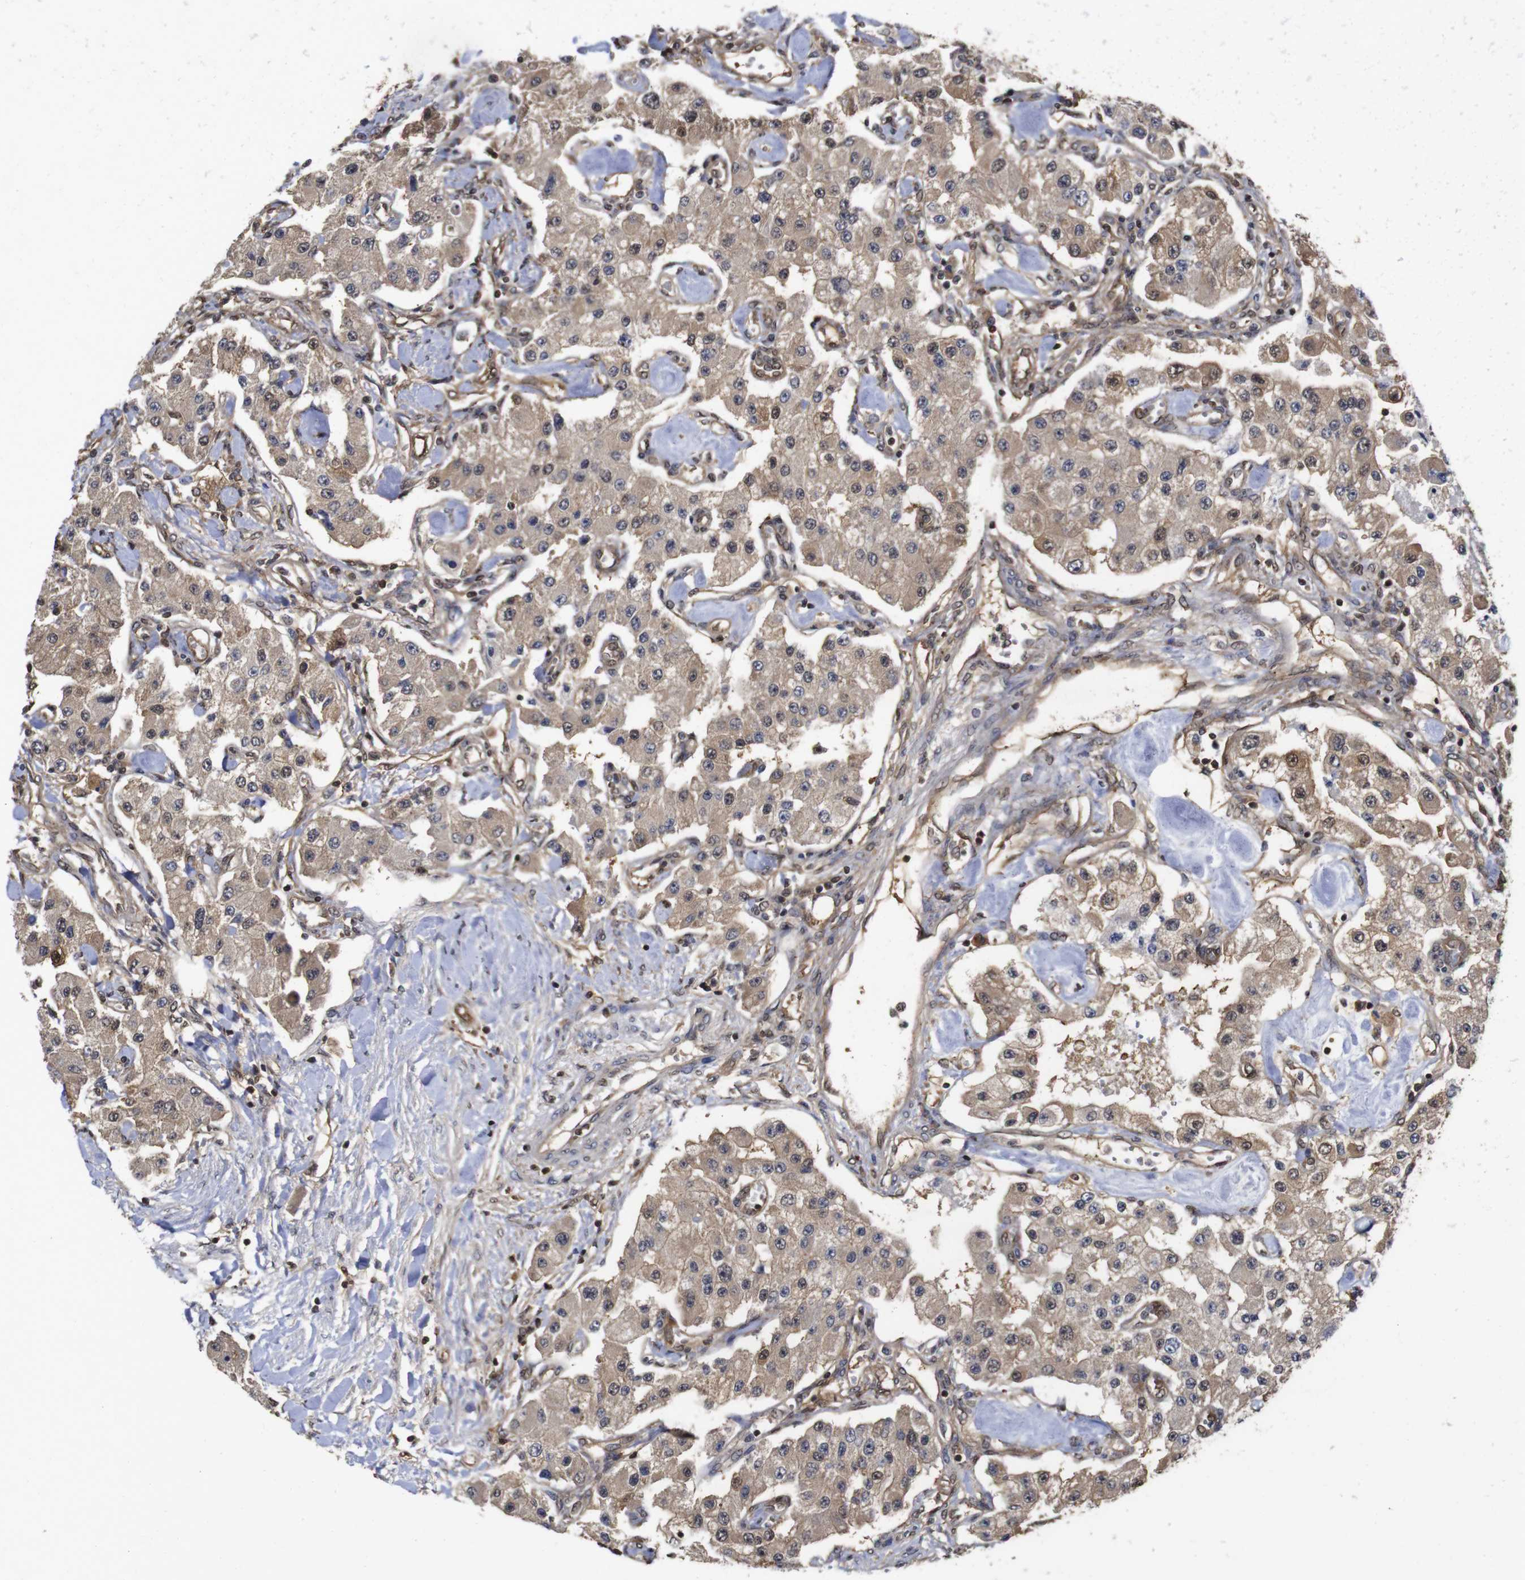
{"staining": {"intensity": "moderate", "quantity": ">75%", "location": "cytoplasmic/membranous,nuclear"}, "tissue": "carcinoid", "cell_type": "Tumor cells", "image_type": "cancer", "snomed": [{"axis": "morphology", "description": "Carcinoid, malignant, NOS"}, {"axis": "topography", "description": "Pancreas"}], "caption": "Malignant carcinoid stained with DAB (3,3'-diaminobenzidine) IHC reveals medium levels of moderate cytoplasmic/membranous and nuclear positivity in approximately >75% of tumor cells.", "gene": "SUMO3", "patient": {"sex": "male", "age": 41}}